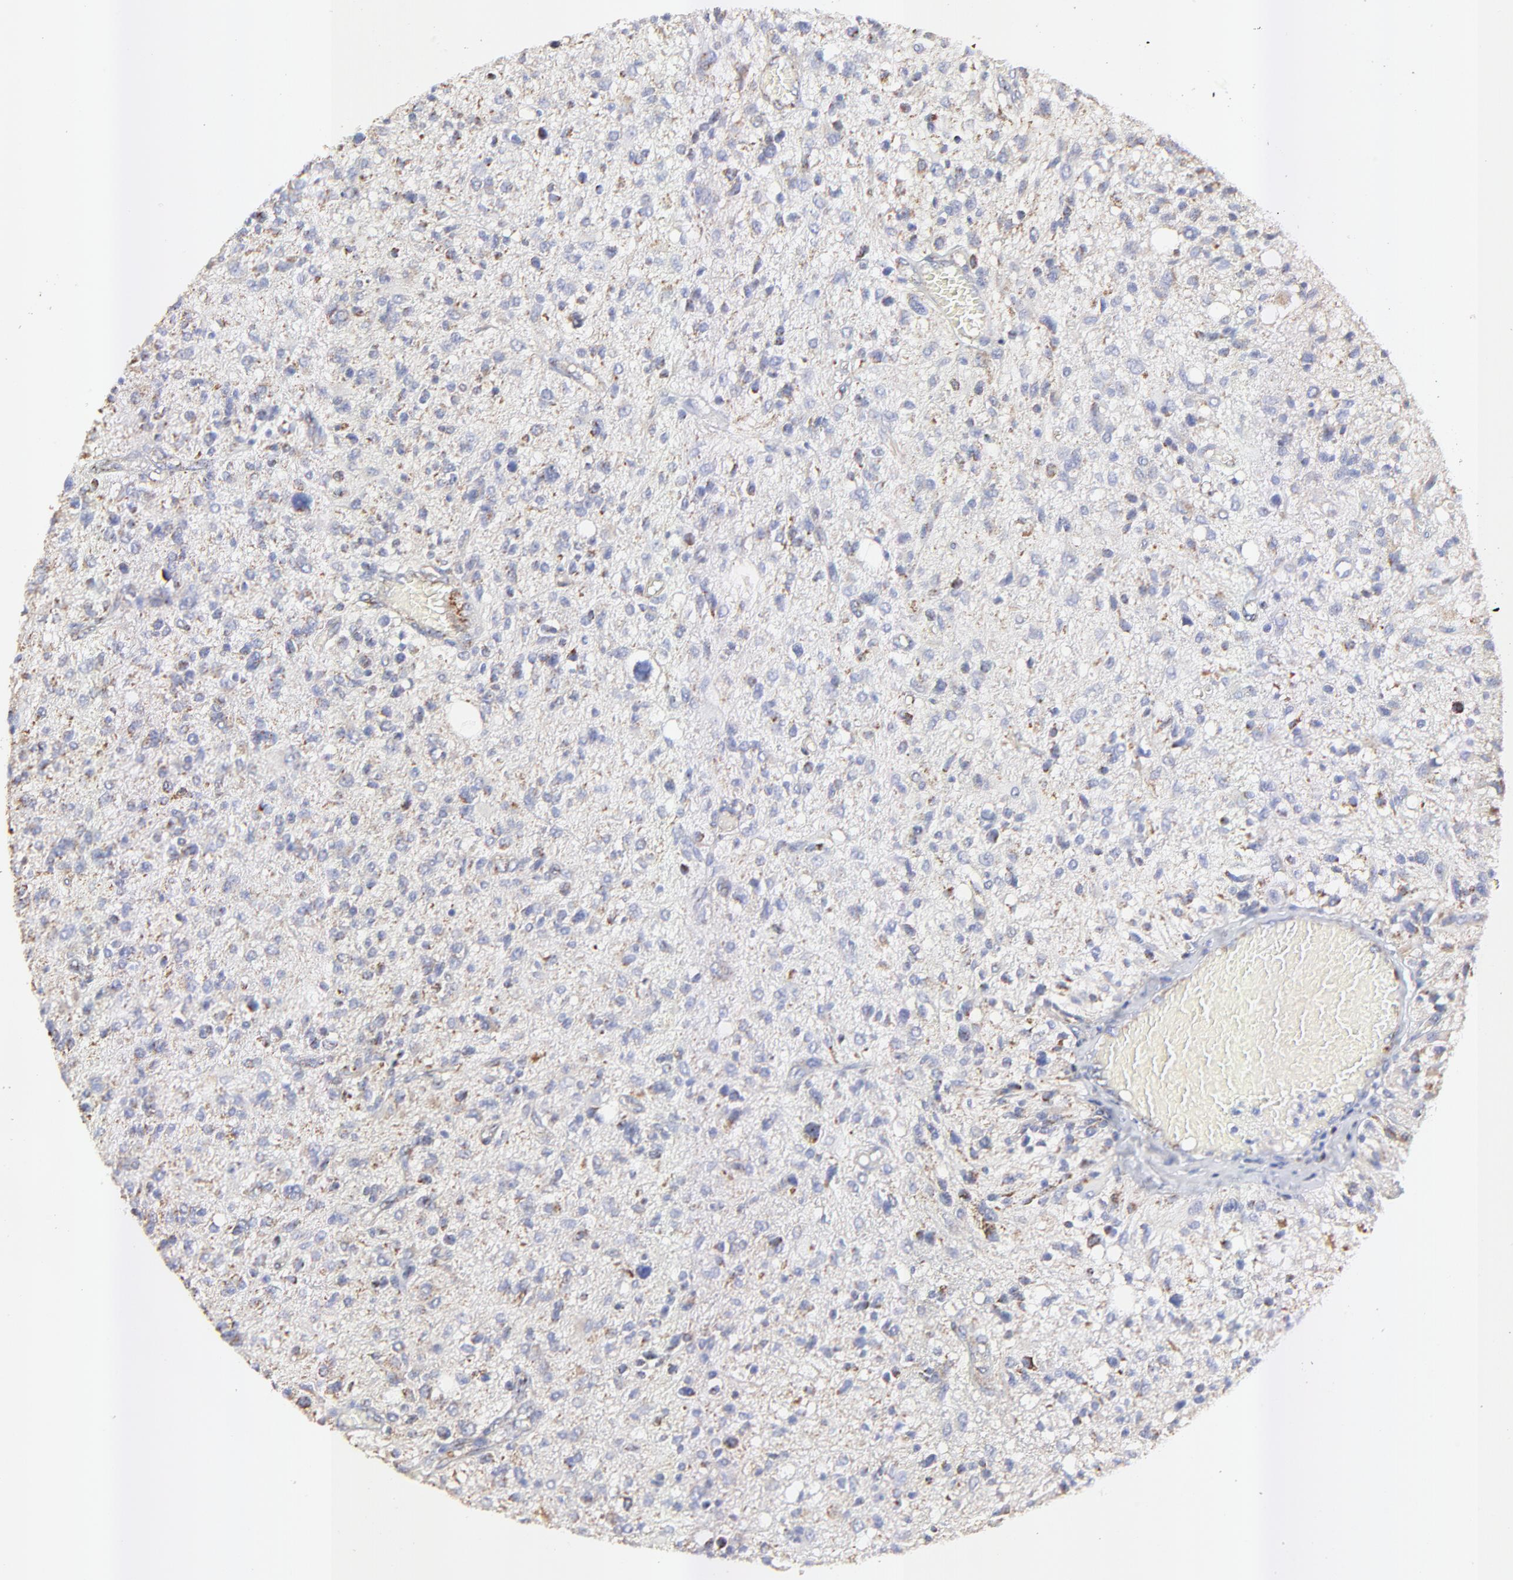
{"staining": {"intensity": "moderate", "quantity": "<25%", "location": "cytoplasmic/membranous"}, "tissue": "glioma", "cell_type": "Tumor cells", "image_type": "cancer", "snomed": [{"axis": "morphology", "description": "Glioma, malignant, High grade"}, {"axis": "topography", "description": "Cerebral cortex"}], "caption": "The micrograph exhibits a brown stain indicating the presence of a protein in the cytoplasmic/membranous of tumor cells in glioma. (IHC, brightfield microscopy, high magnification).", "gene": "COX4I1", "patient": {"sex": "male", "age": 76}}